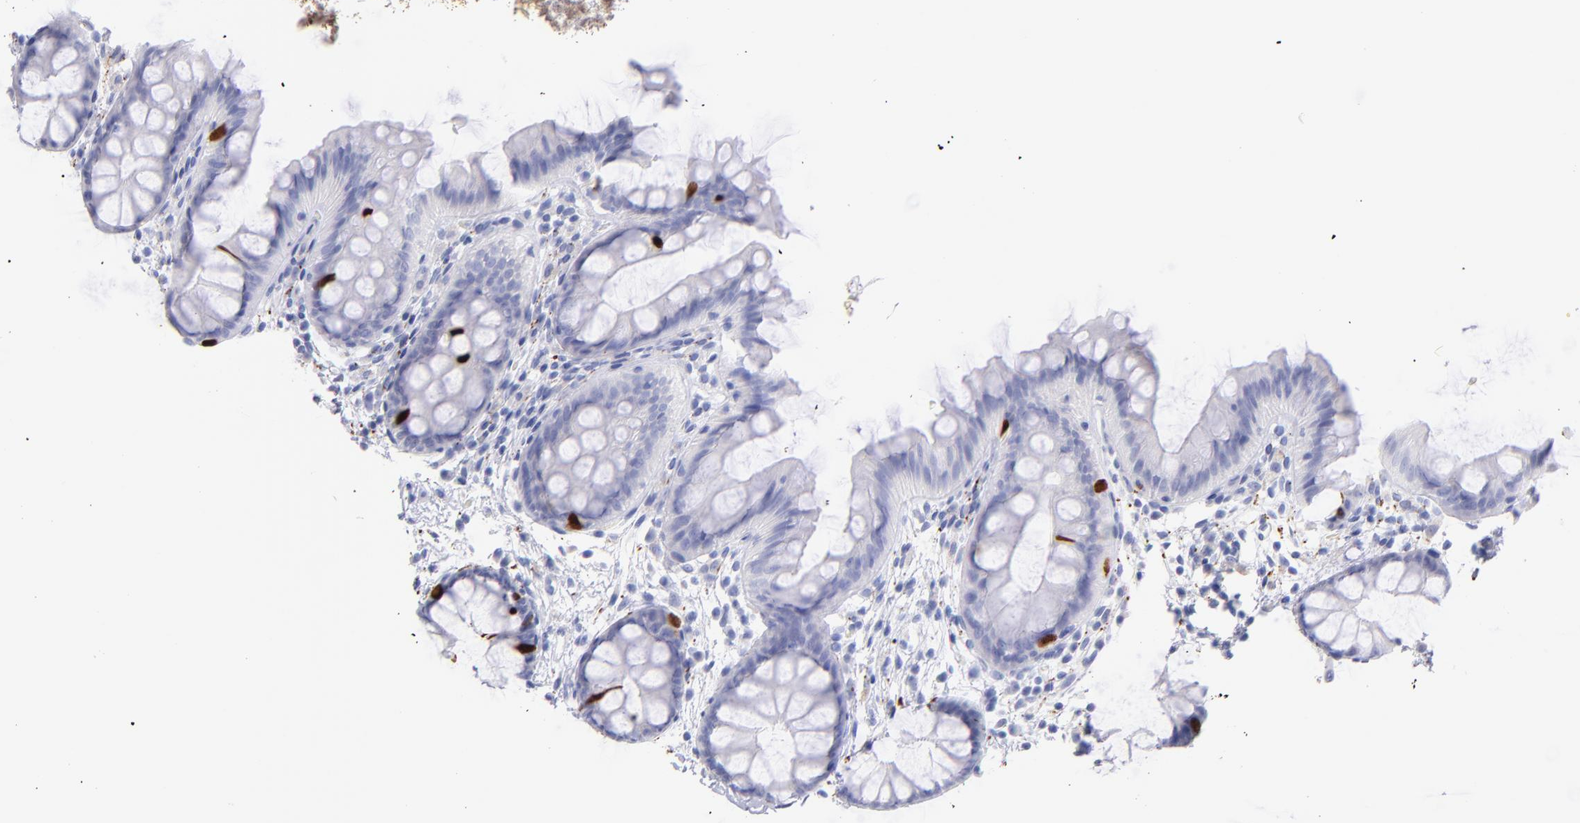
{"staining": {"intensity": "negative", "quantity": "none", "location": "none"}, "tissue": "colon", "cell_type": "Endothelial cells", "image_type": "normal", "snomed": [{"axis": "morphology", "description": "Normal tissue, NOS"}, {"axis": "topography", "description": "Smooth muscle"}, {"axis": "topography", "description": "Colon"}], "caption": "Immunohistochemistry micrograph of benign human colon stained for a protein (brown), which exhibits no expression in endothelial cells.", "gene": "SCGN", "patient": {"sex": "male", "age": 67}}